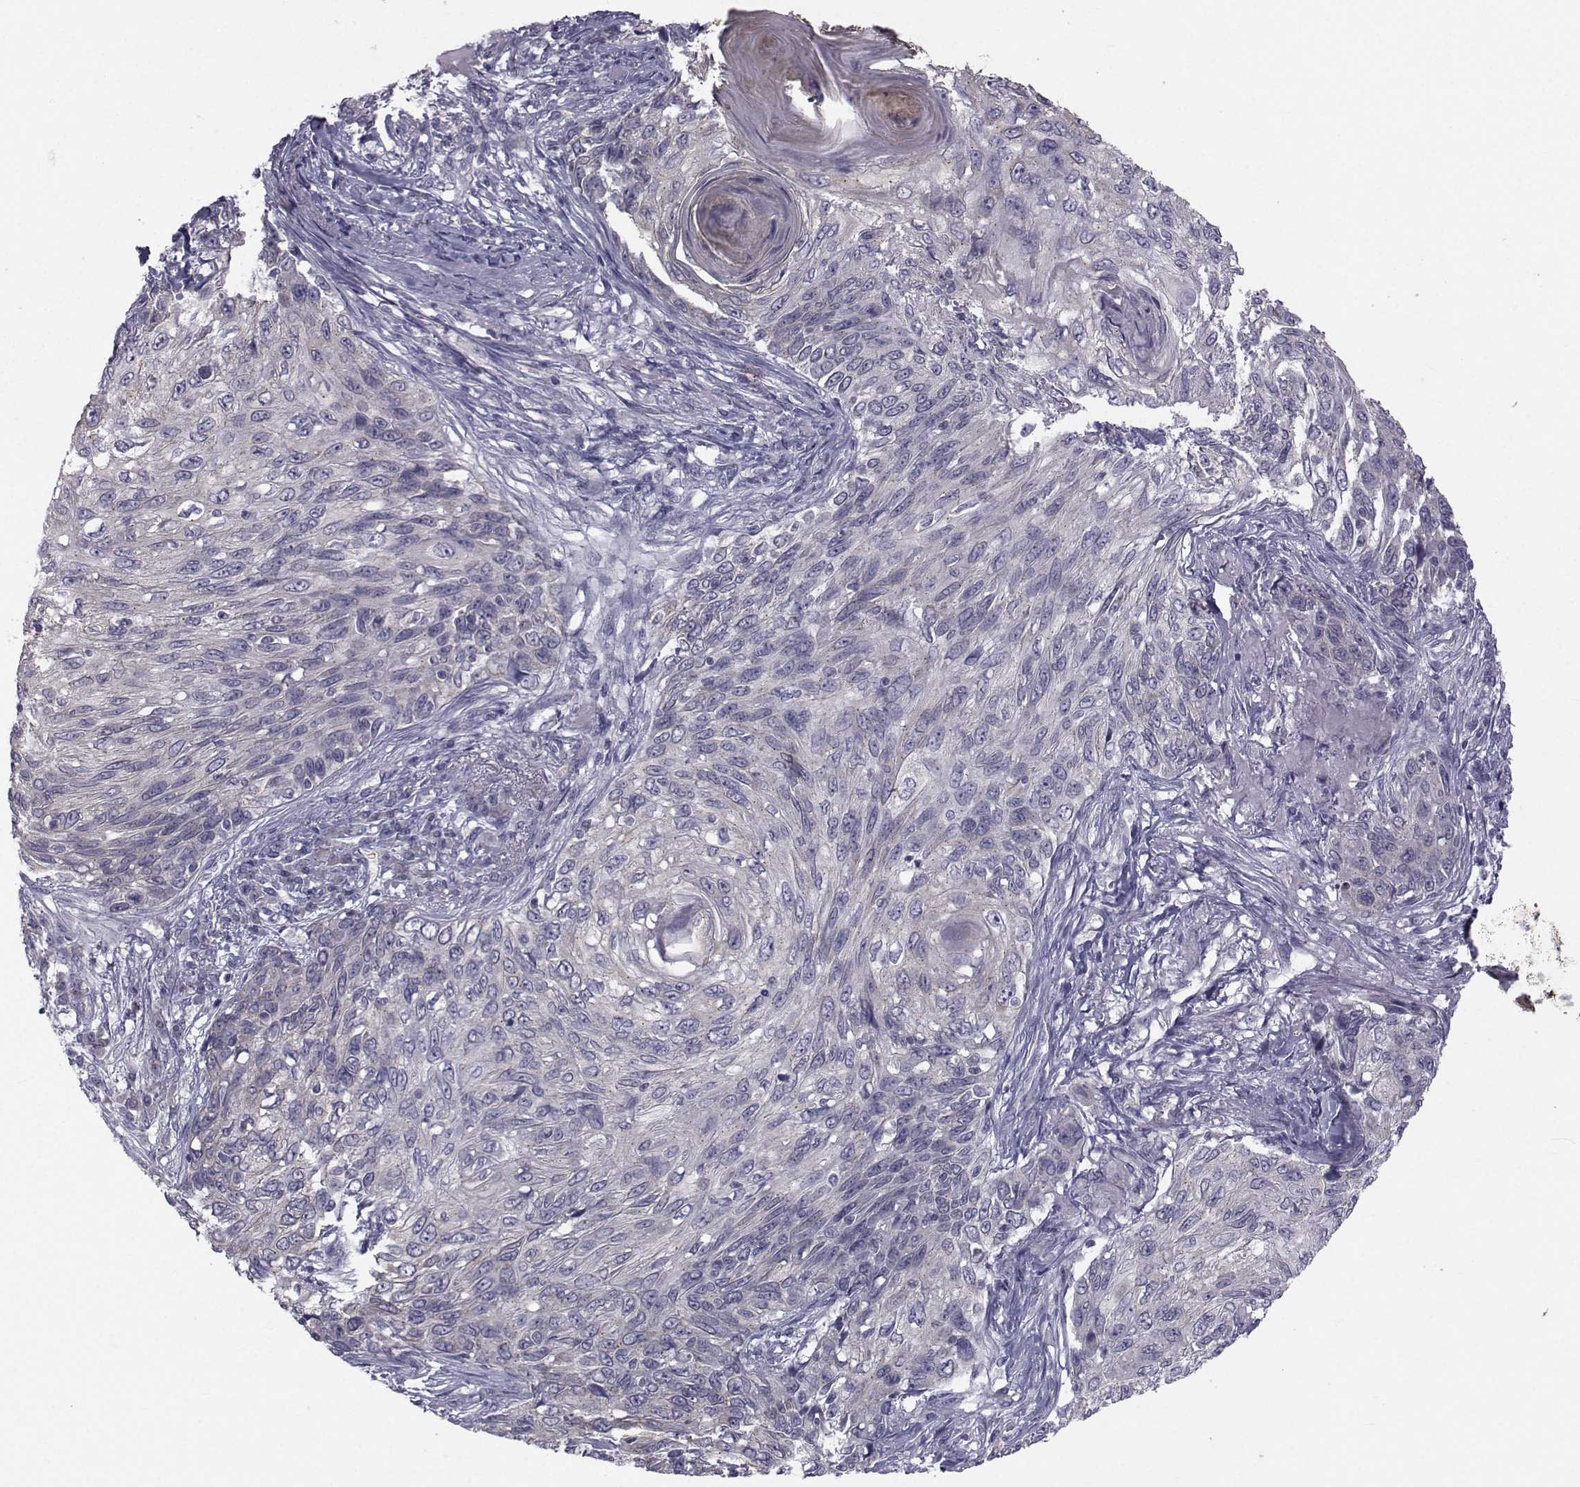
{"staining": {"intensity": "negative", "quantity": "none", "location": "none"}, "tissue": "skin cancer", "cell_type": "Tumor cells", "image_type": "cancer", "snomed": [{"axis": "morphology", "description": "Squamous cell carcinoma, NOS"}, {"axis": "topography", "description": "Skin"}], "caption": "High magnification brightfield microscopy of skin squamous cell carcinoma stained with DAB (brown) and counterstained with hematoxylin (blue): tumor cells show no significant positivity.", "gene": "ANGPT1", "patient": {"sex": "male", "age": 92}}